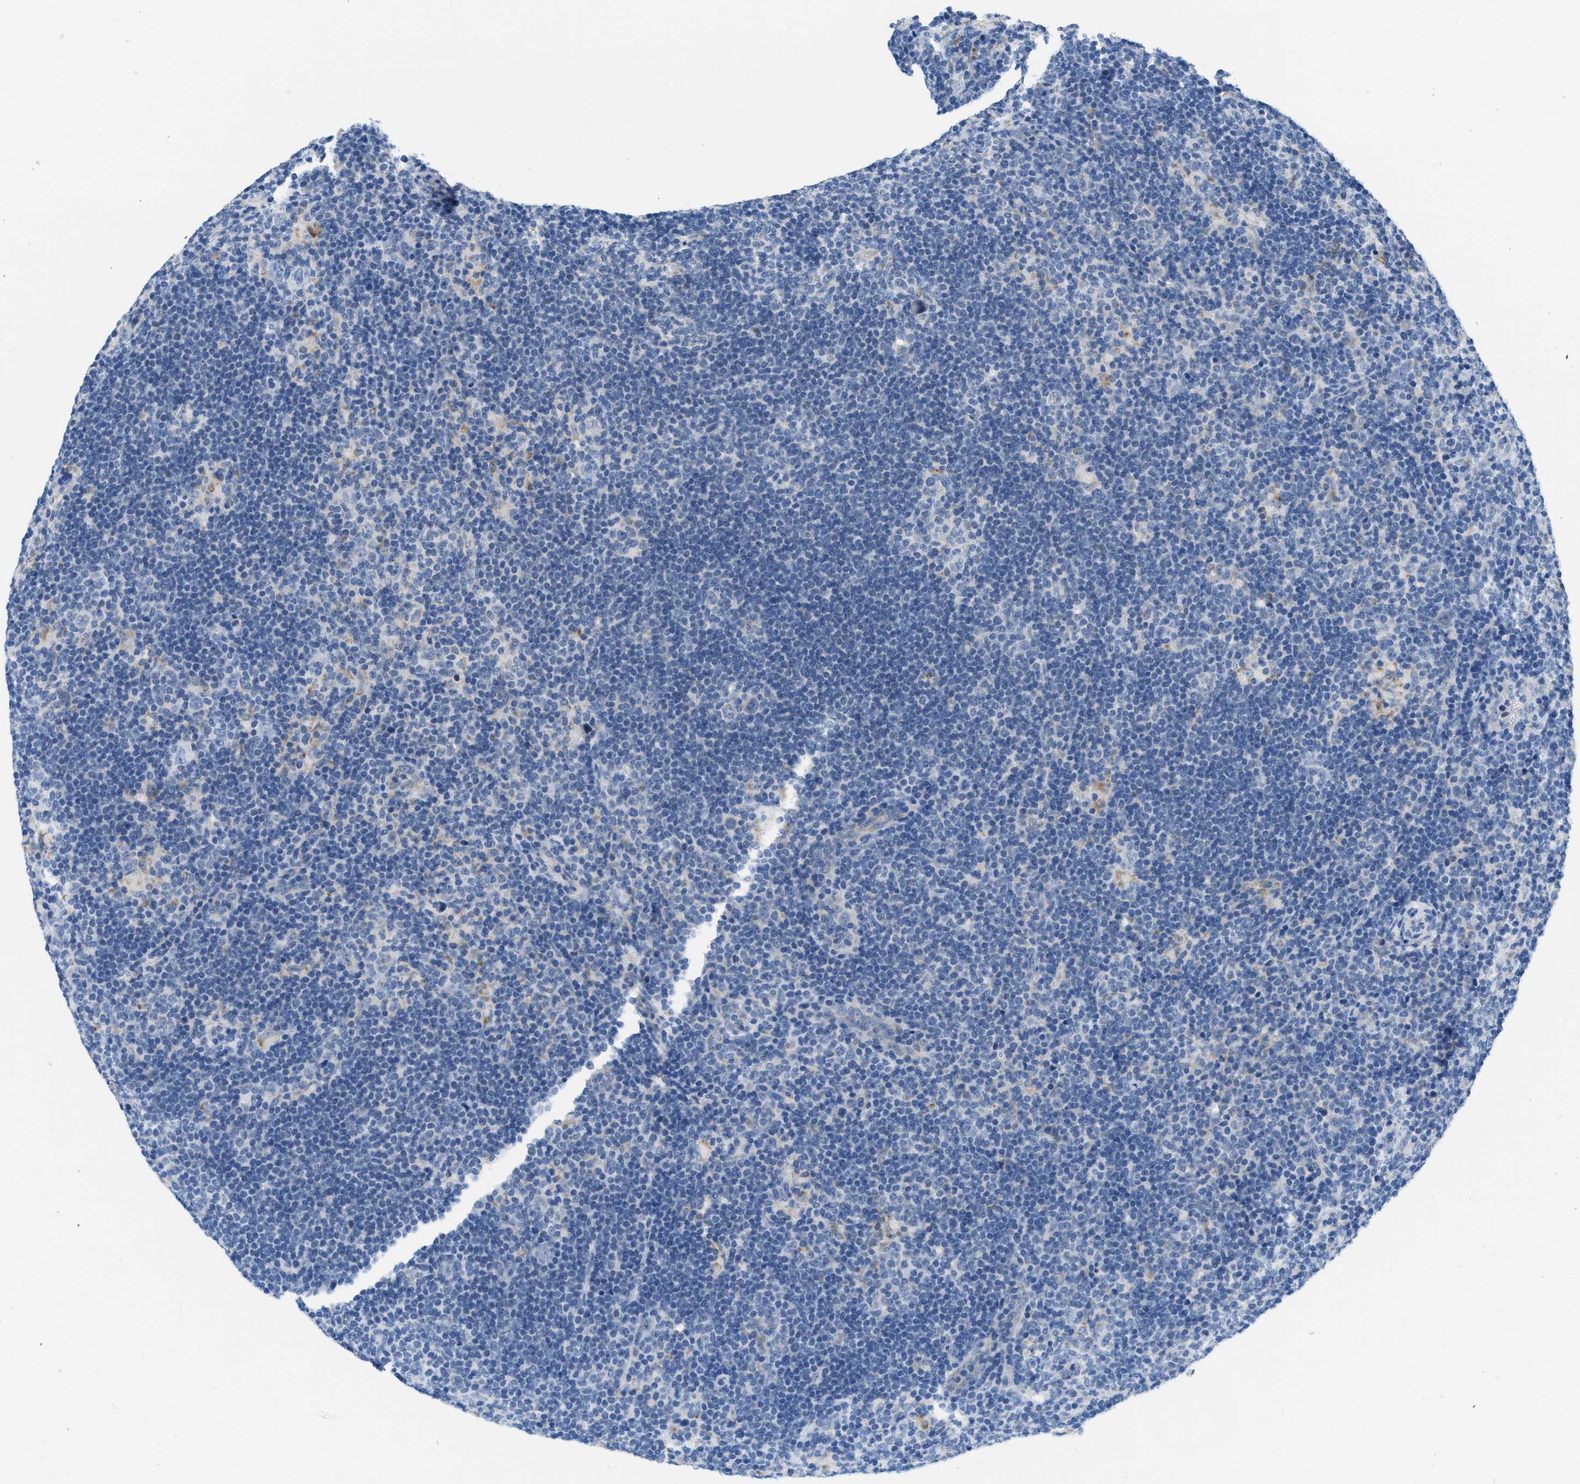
{"staining": {"intensity": "negative", "quantity": "none", "location": "none"}, "tissue": "lymphoma", "cell_type": "Tumor cells", "image_type": "cancer", "snomed": [{"axis": "morphology", "description": "Hodgkin's disease, NOS"}, {"axis": "topography", "description": "Lymph node"}], "caption": "Tumor cells show no significant expression in Hodgkin's disease.", "gene": "PTDSS1", "patient": {"sex": "female", "age": 57}}